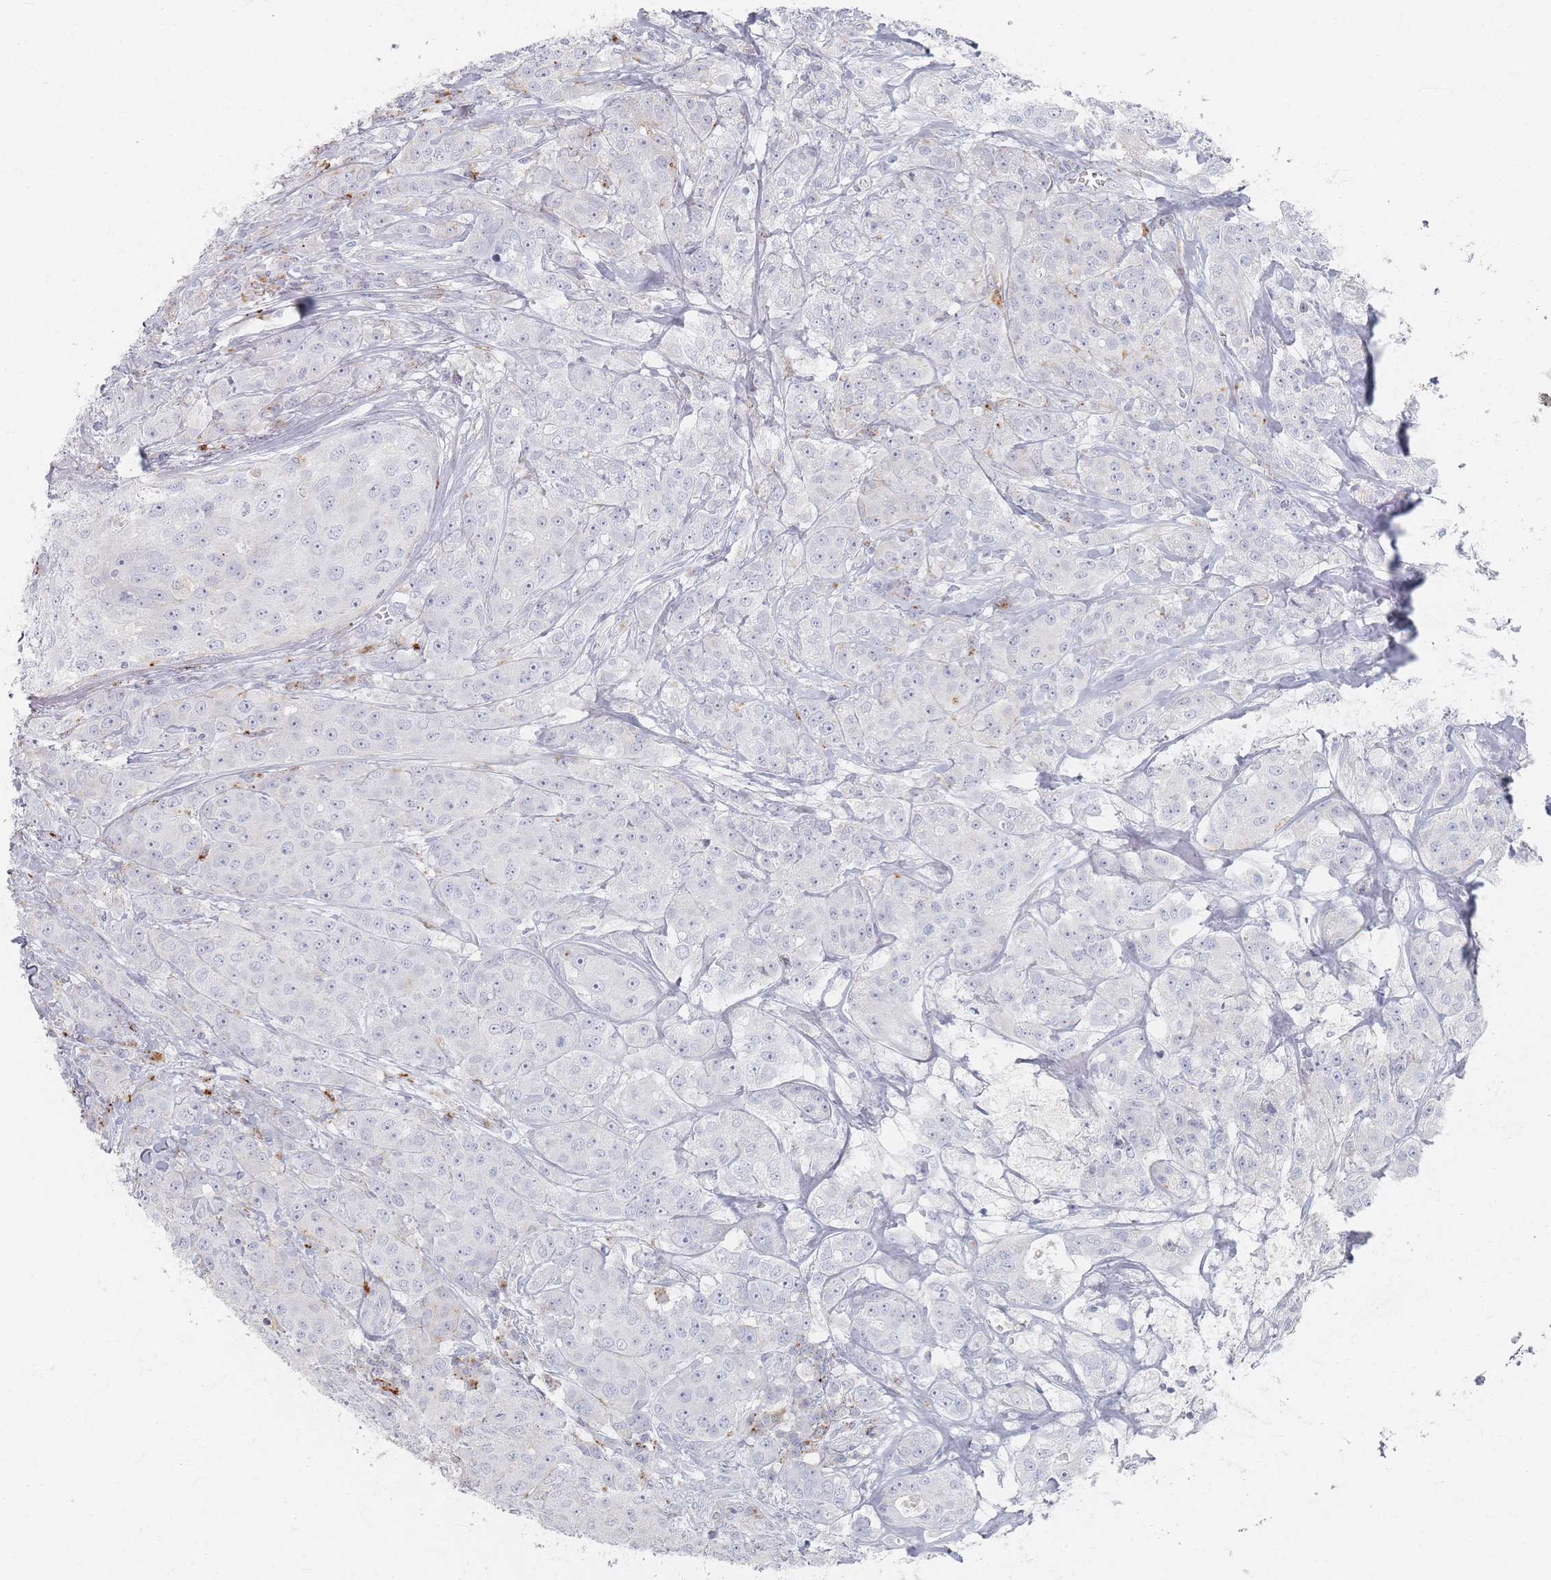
{"staining": {"intensity": "negative", "quantity": "none", "location": "none"}, "tissue": "breast cancer", "cell_type": "Tumor cells", "image_type": "cancer", "snomed": [{"axis": "morphology", "description": "Duct carcinoma"}, {"axis": "topography", "description": "Breast"}], "caption": "The image exhibits no staining of tumor cells in breast cancer. (Stains: DAB immunohistochemistry with hematoxylin counter stain, Microscopy: brightfield microscopy at high magnification).", "gene": "SLC2A11", "patient": {"sex": "female", "age": 43}}